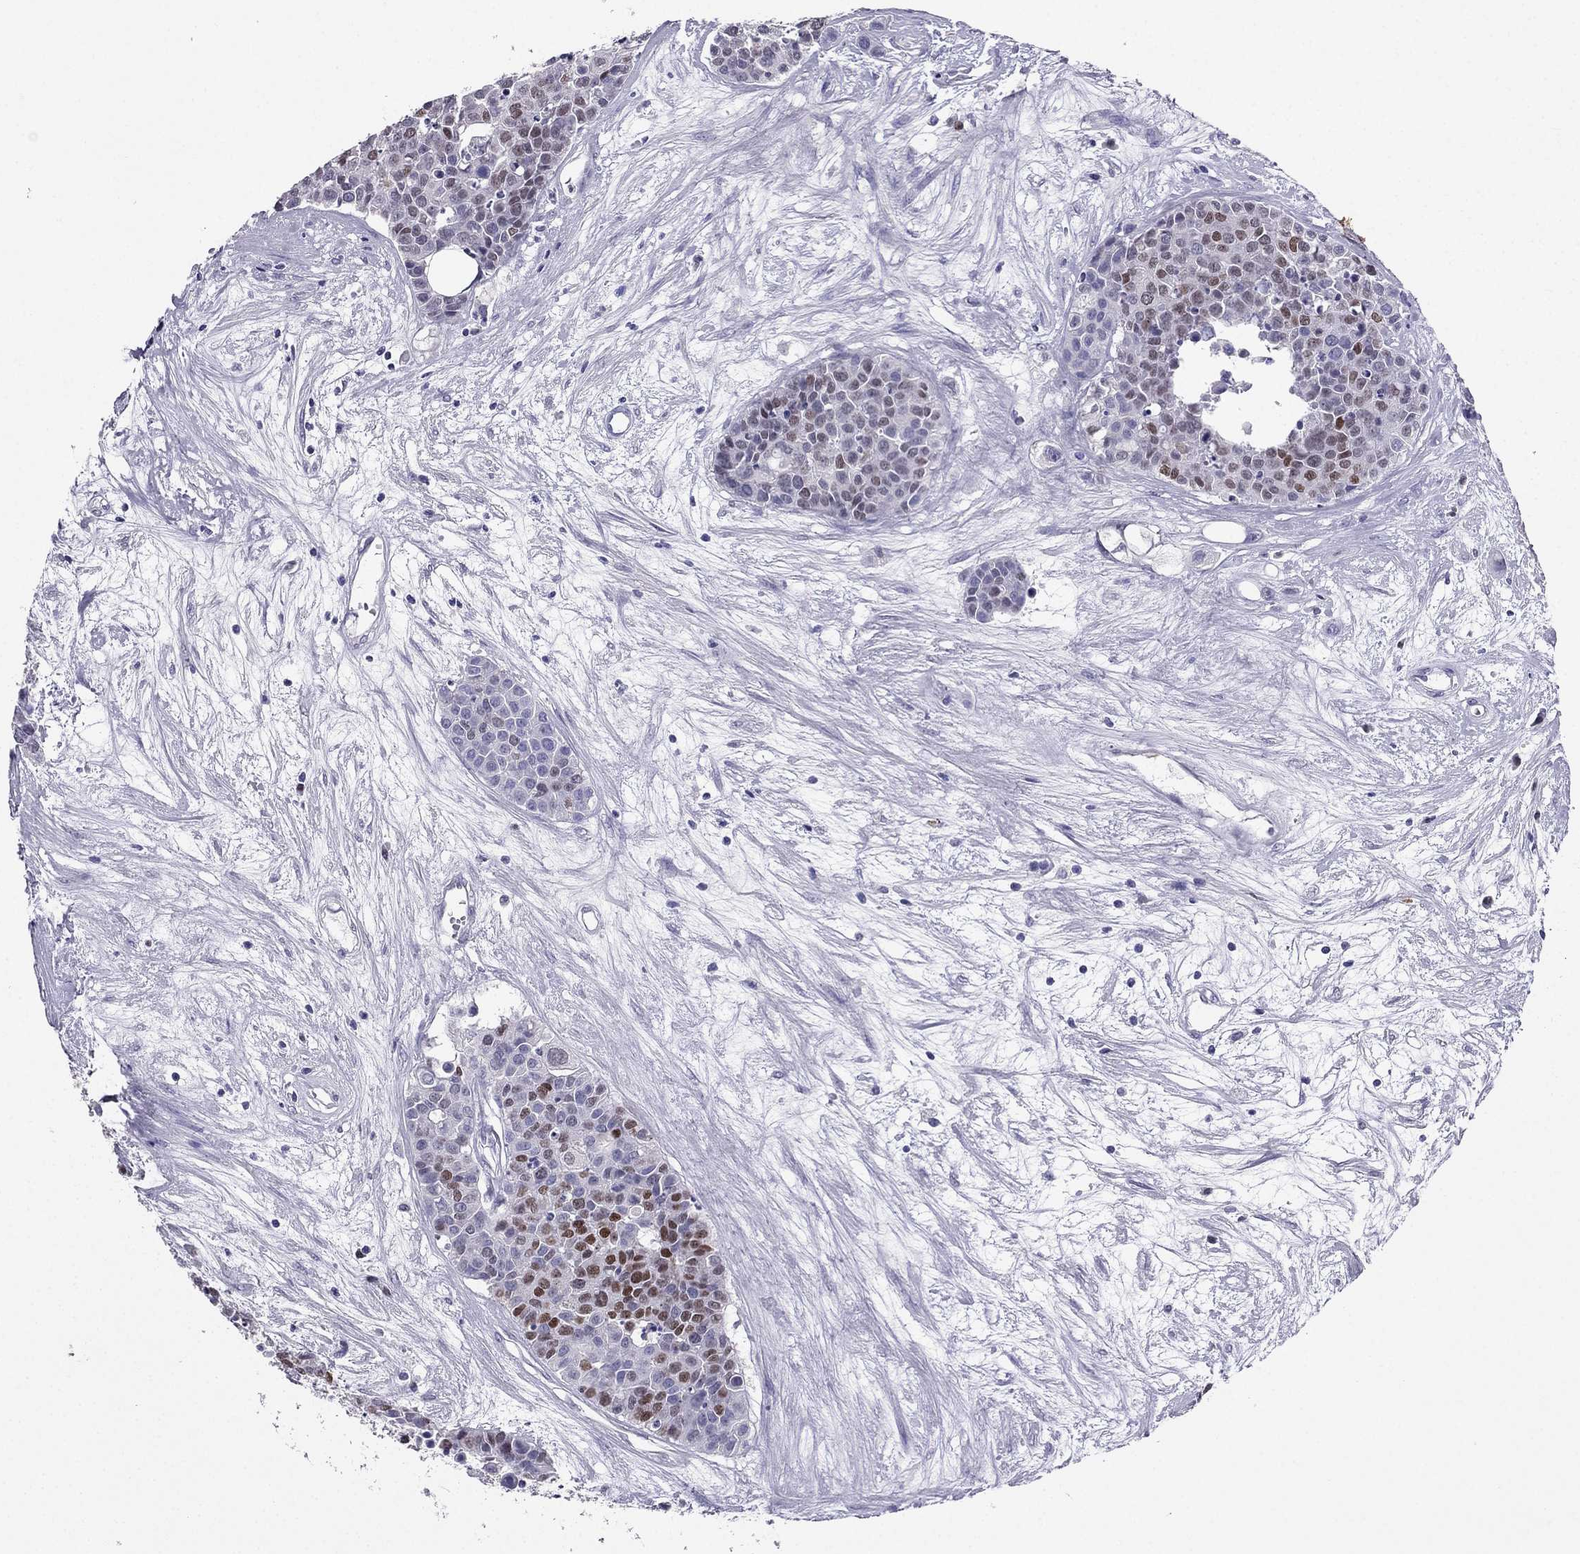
{"staining": {"intensity": "strong", "quantity": "<25%", "location": "nuclear"}, "tissue": "carcinoid", "cell_type": "Tumor cells", "image_type": "cancer", "snomed": [{"axis": "morphology", "description": "Carcinoid, malignant, NOS"}, {"axis": "topography", "description": "Colon"}], "caption": "Human carcinoid (malignant) stained for a protein (brown) displays strong nuclear positive staining in about <25% of tumor cells.", "gene": "ARID3A", "patient": {"sex": "male", "age": 81}}